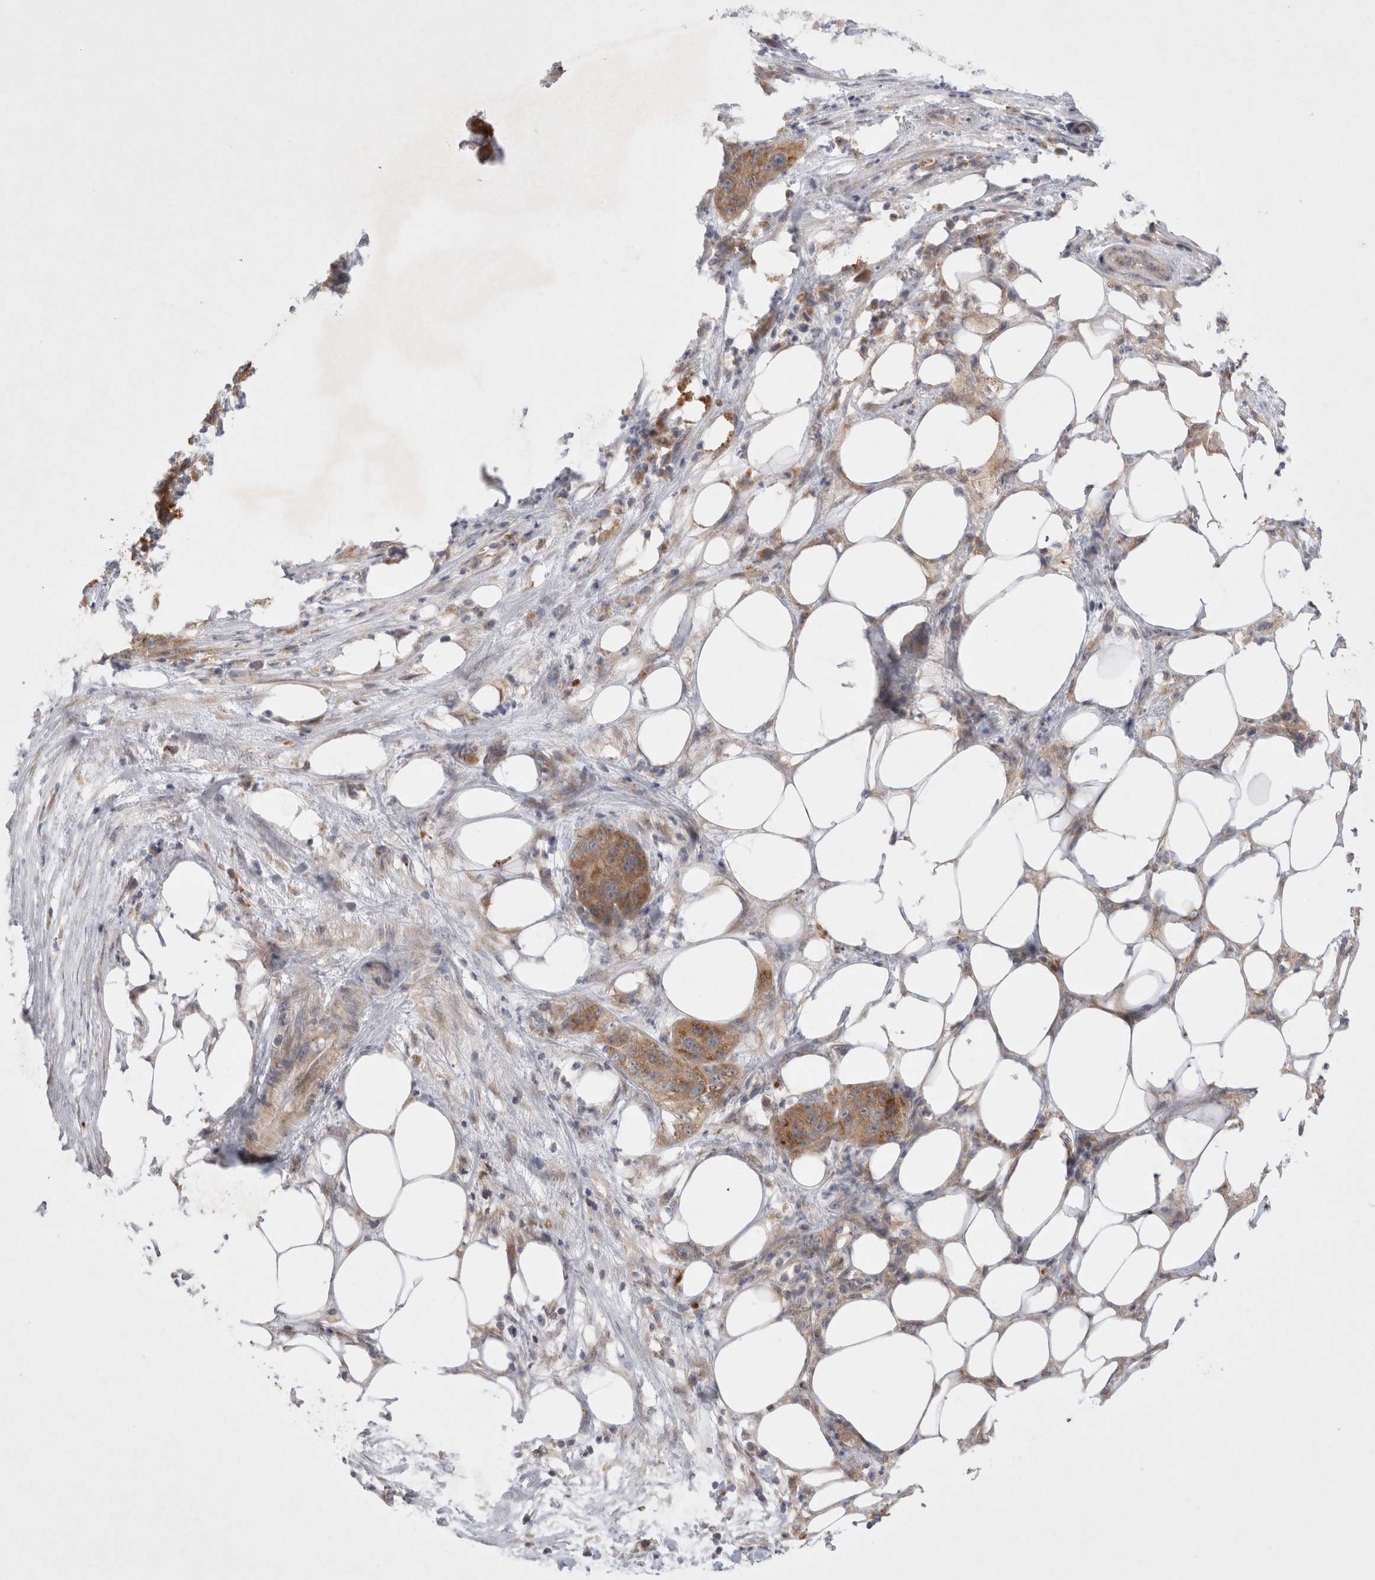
{"staining": {"intensity": "moderate", "quantity": ">75%", "location": "cytoplasmic/membranous"}, "tissue": "pancreatic cancer", "cell_type": "Tumor cells", "image_type": "cancer", "snomed": [{"axis": "morphology", "description": "Adenocarcinoma, NOS"}, {"axis": "topography", "description": "Pancreas"}], "caption": "Immunohistochemistry of human pancreatic cancer exhibits medium levels of moderate cytoplasmic/membranous staining in about >75% of tumor cells.", "gene": "NPC1", "patient": {"sex": "female", "age": 78}}